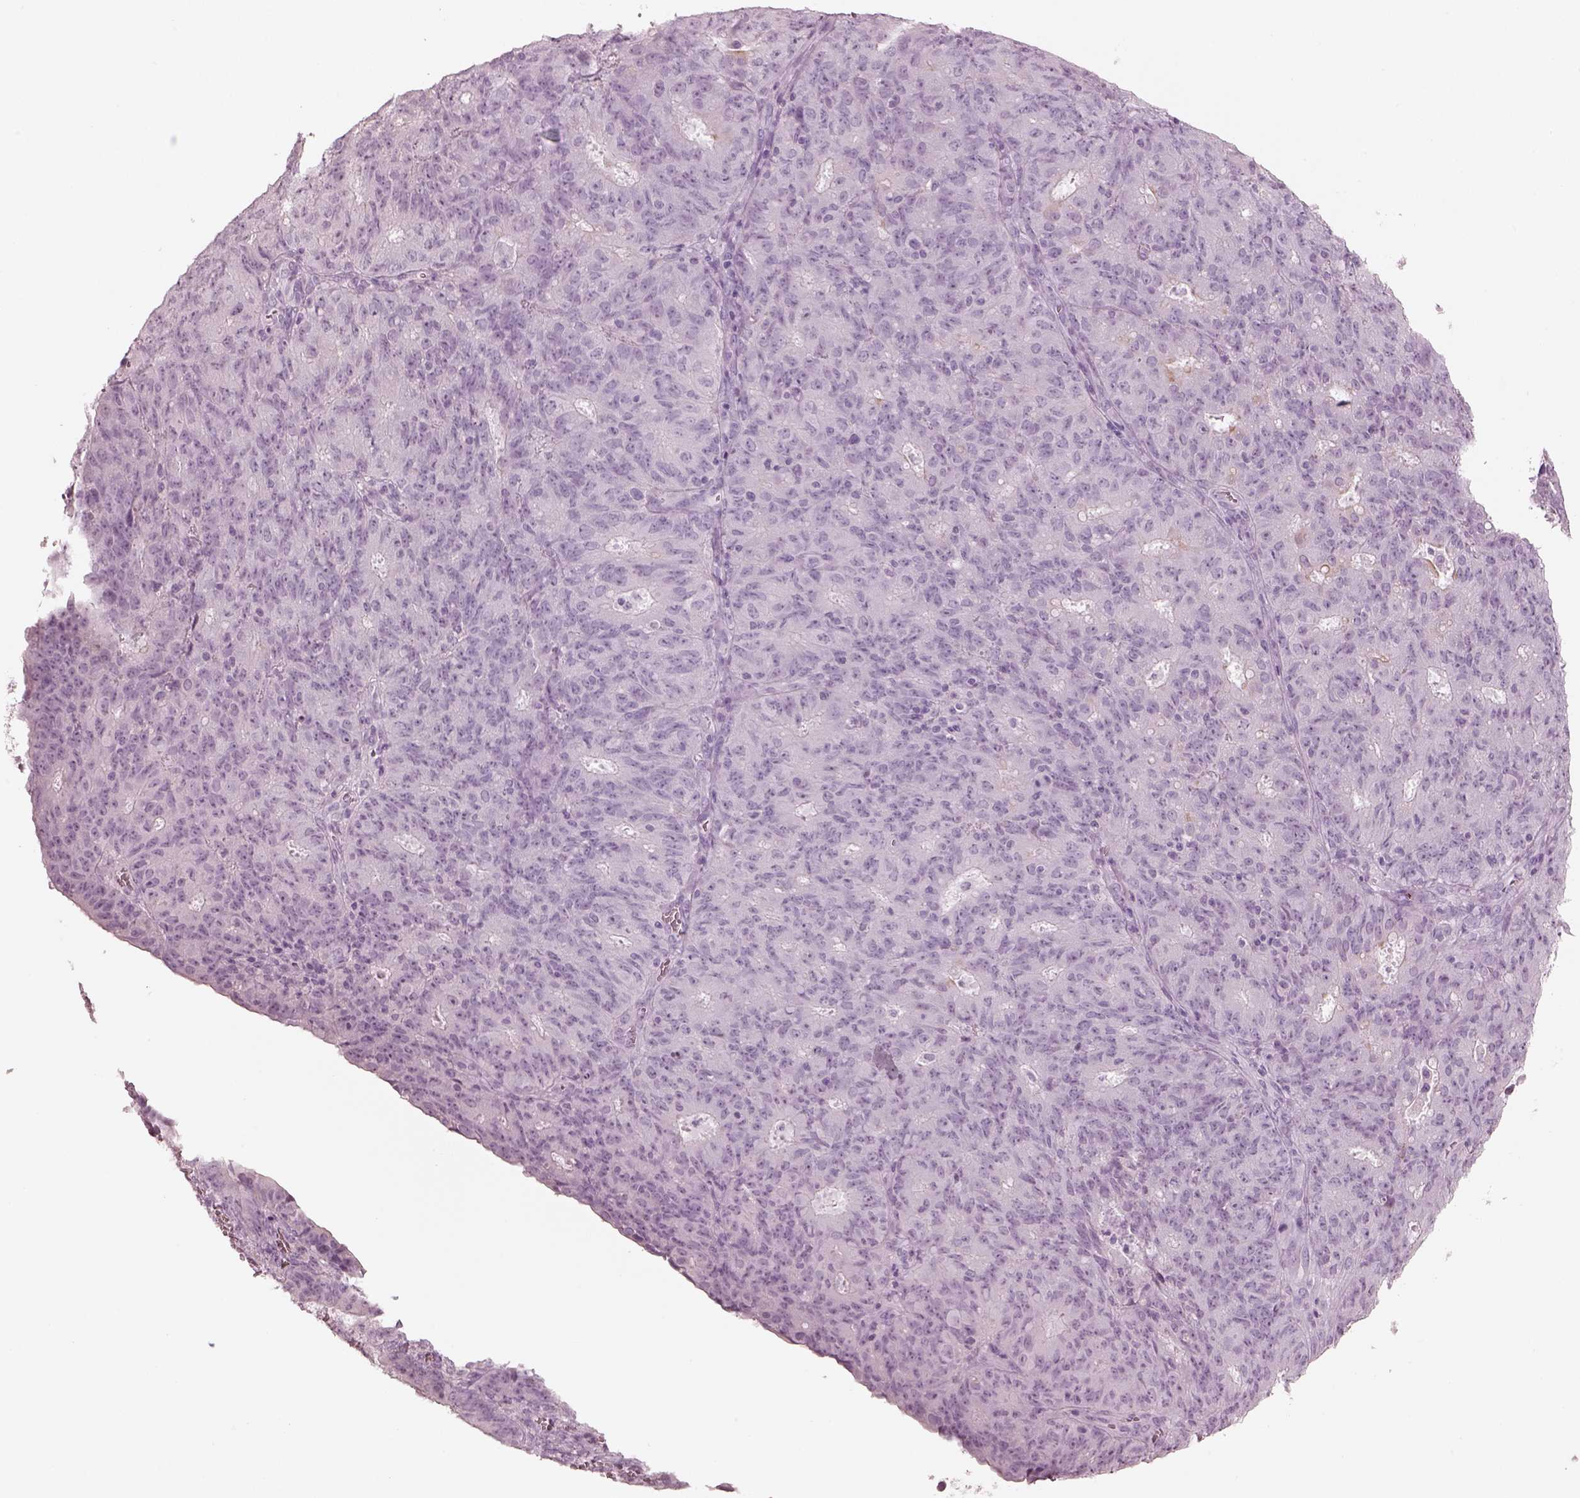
{"staining": {"intensity": "negative", "quantity": "none", "location": "none"}, "tissue": "ovarian cancer", "cell_type": "Tumor cells", "image_type": "cancer", "snomed": [{"axis": "morphology", "description": "Carcinoma, endometroid"}, {"axis": "topography", "description": "Ovary"}], "caption": "Histopathology image shows no protein positivity in tumor cells of ovarian endometroid carcinoma tissue. (DAB immunohistochemistry with hematoxylin counter stain).", "gene": "PON3", "patient": {"sex": "female", "age": 42}}